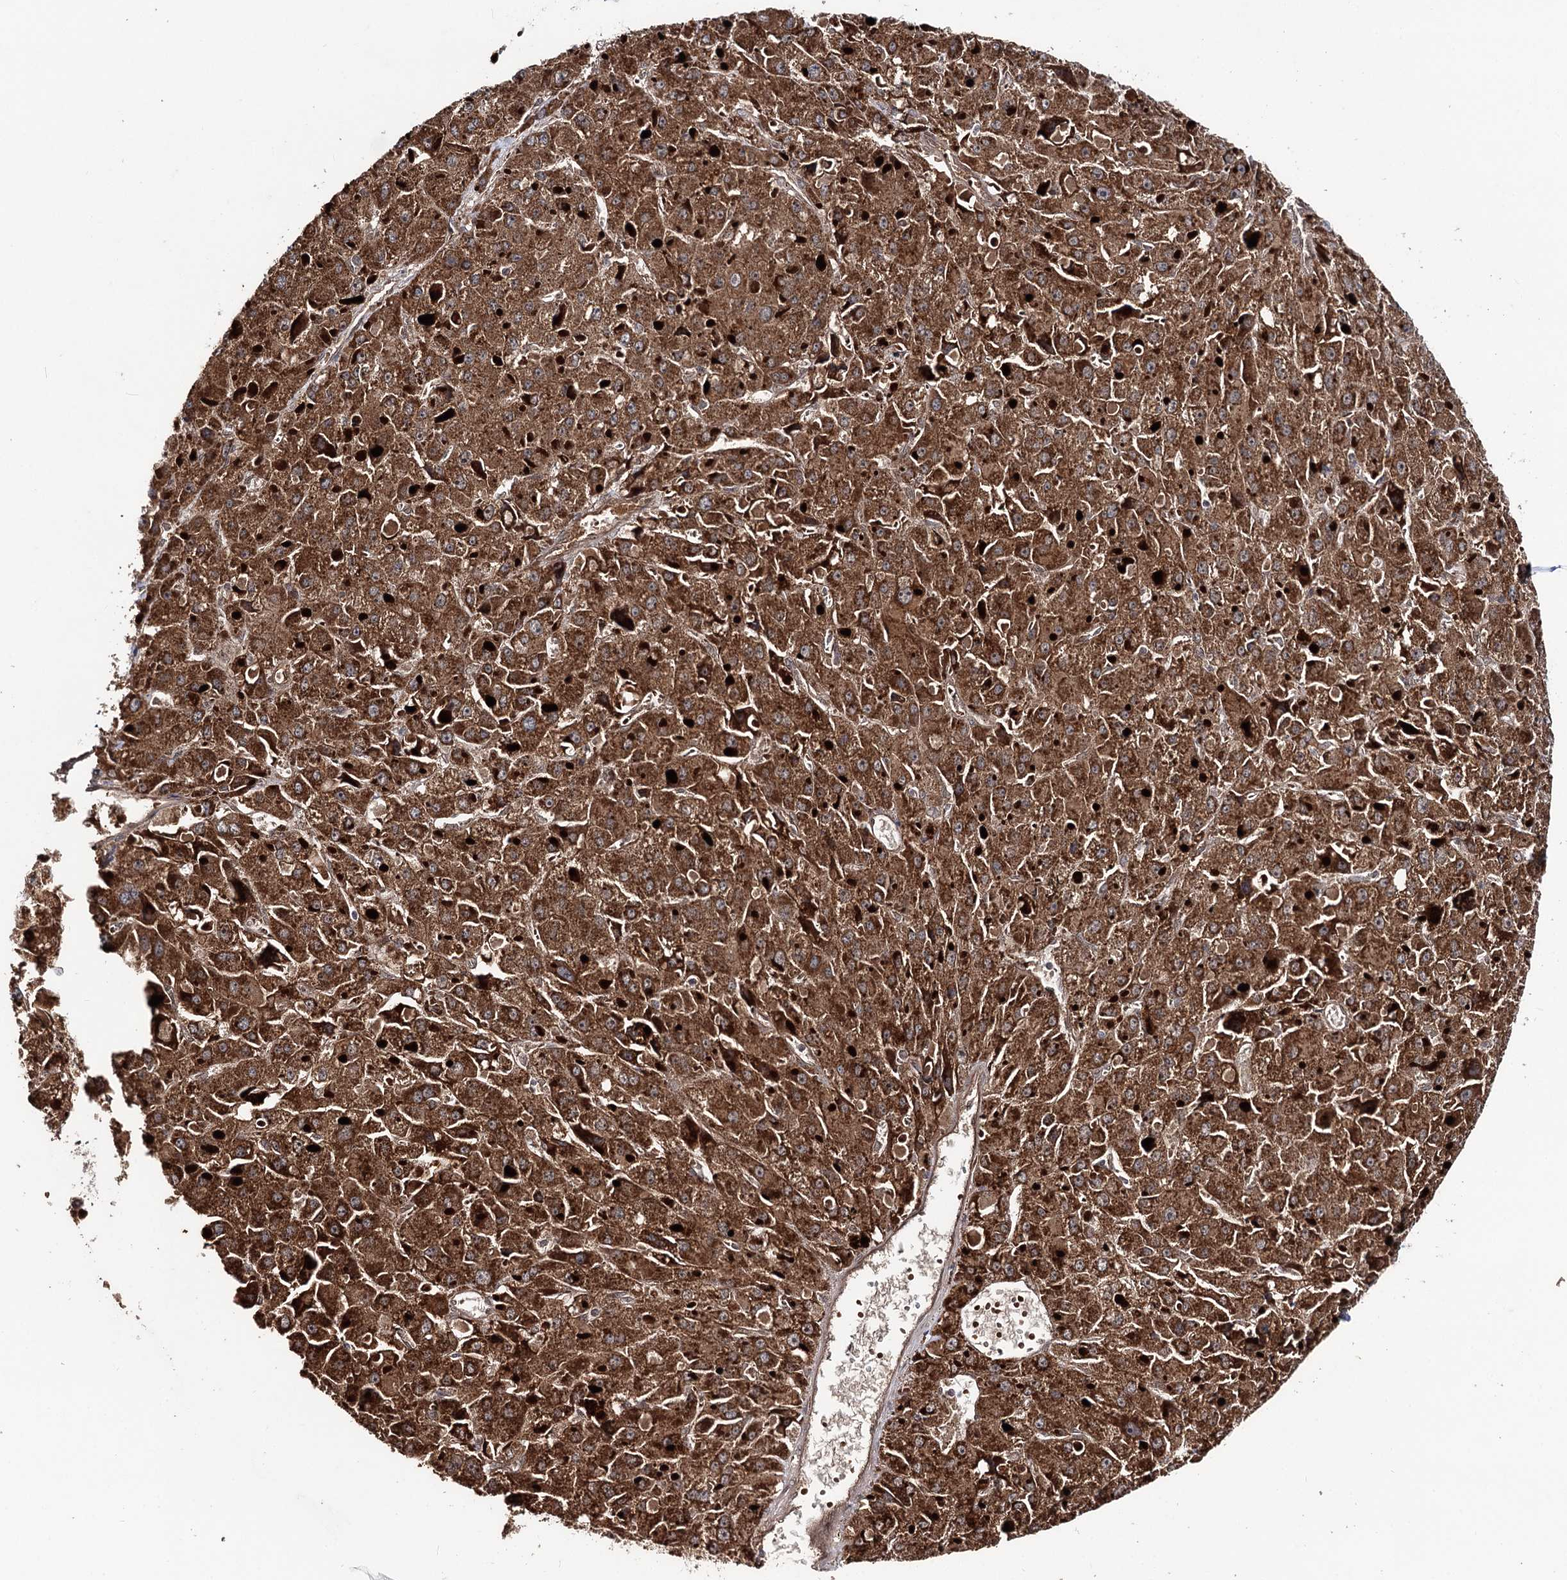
{"staining": {"intensity": "strong", "quantity": ">75%", "location": "cytoplasmic/membranous"}, "tissue": "liver cancer", "cell_type": "Tumor cells", "image_type": "cancer", "snomed": [{"axis": "morphology", "description": "Carcinoma, Hepatocellular, NOS"}, {"axis": "topography", "description": "Liver"}], "caption": "Liver cancer (hepatocellular carcinoma) stained with a protein marker exhibits strong staining in tumor cells.", "gene": "MSANTD2", "patient": {"sex": "female", "age": 73}}